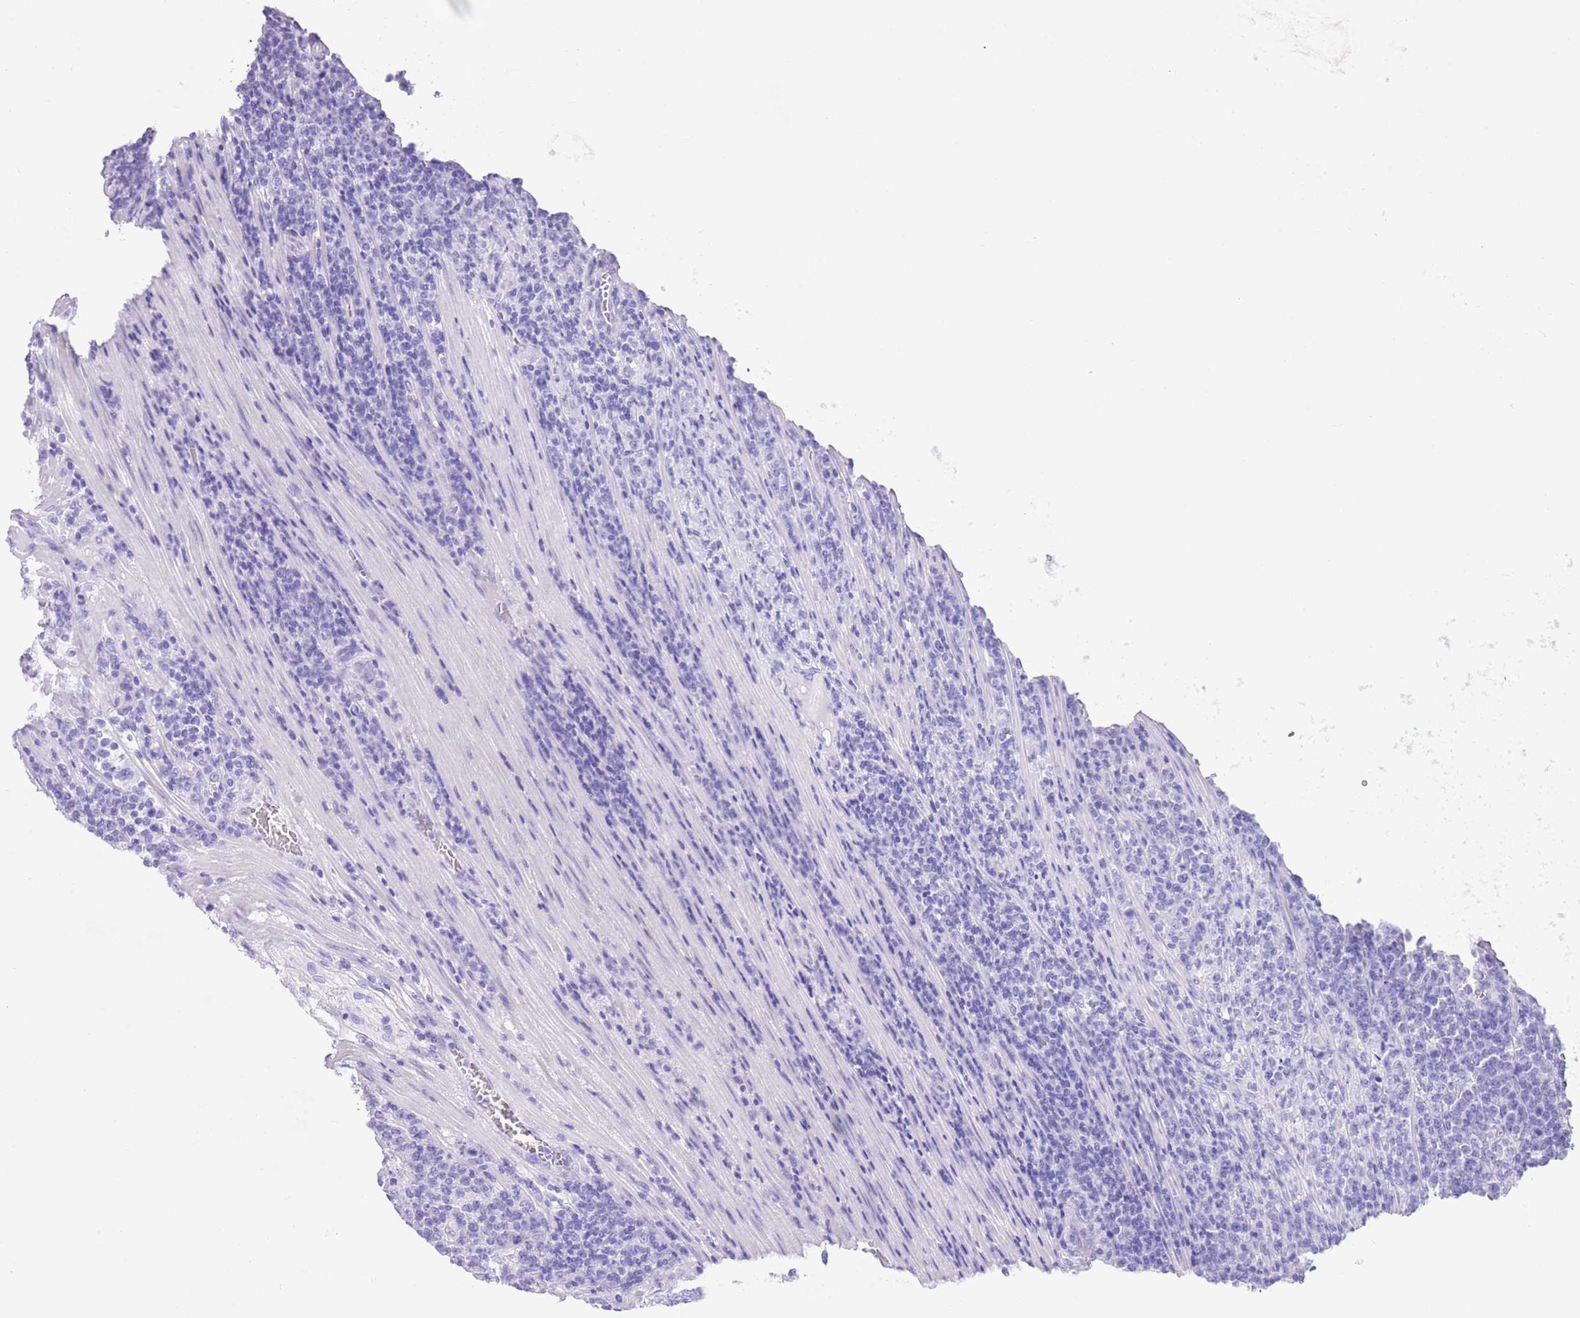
{"staining": {"intensity": "negative", "quantity": "none", "location": "none"}, "tissue": "lymphoma", "cell_type": "Tumor cells", "image_type": "cancer", "snomed": [{"axis": "morphology", "description": "Malignant lymphoma, non-Hodgkin's type, High grade"}, {"axis": "topography", "description": "Small intestine"}], "caption": "The histopathology image displays no significant positivity in tumor cells of malignant lymphoma, non-Hodgkin's type (high-grade).", "gene": "TMEM185B", "patient": {"sex": "male", "age": 8}}